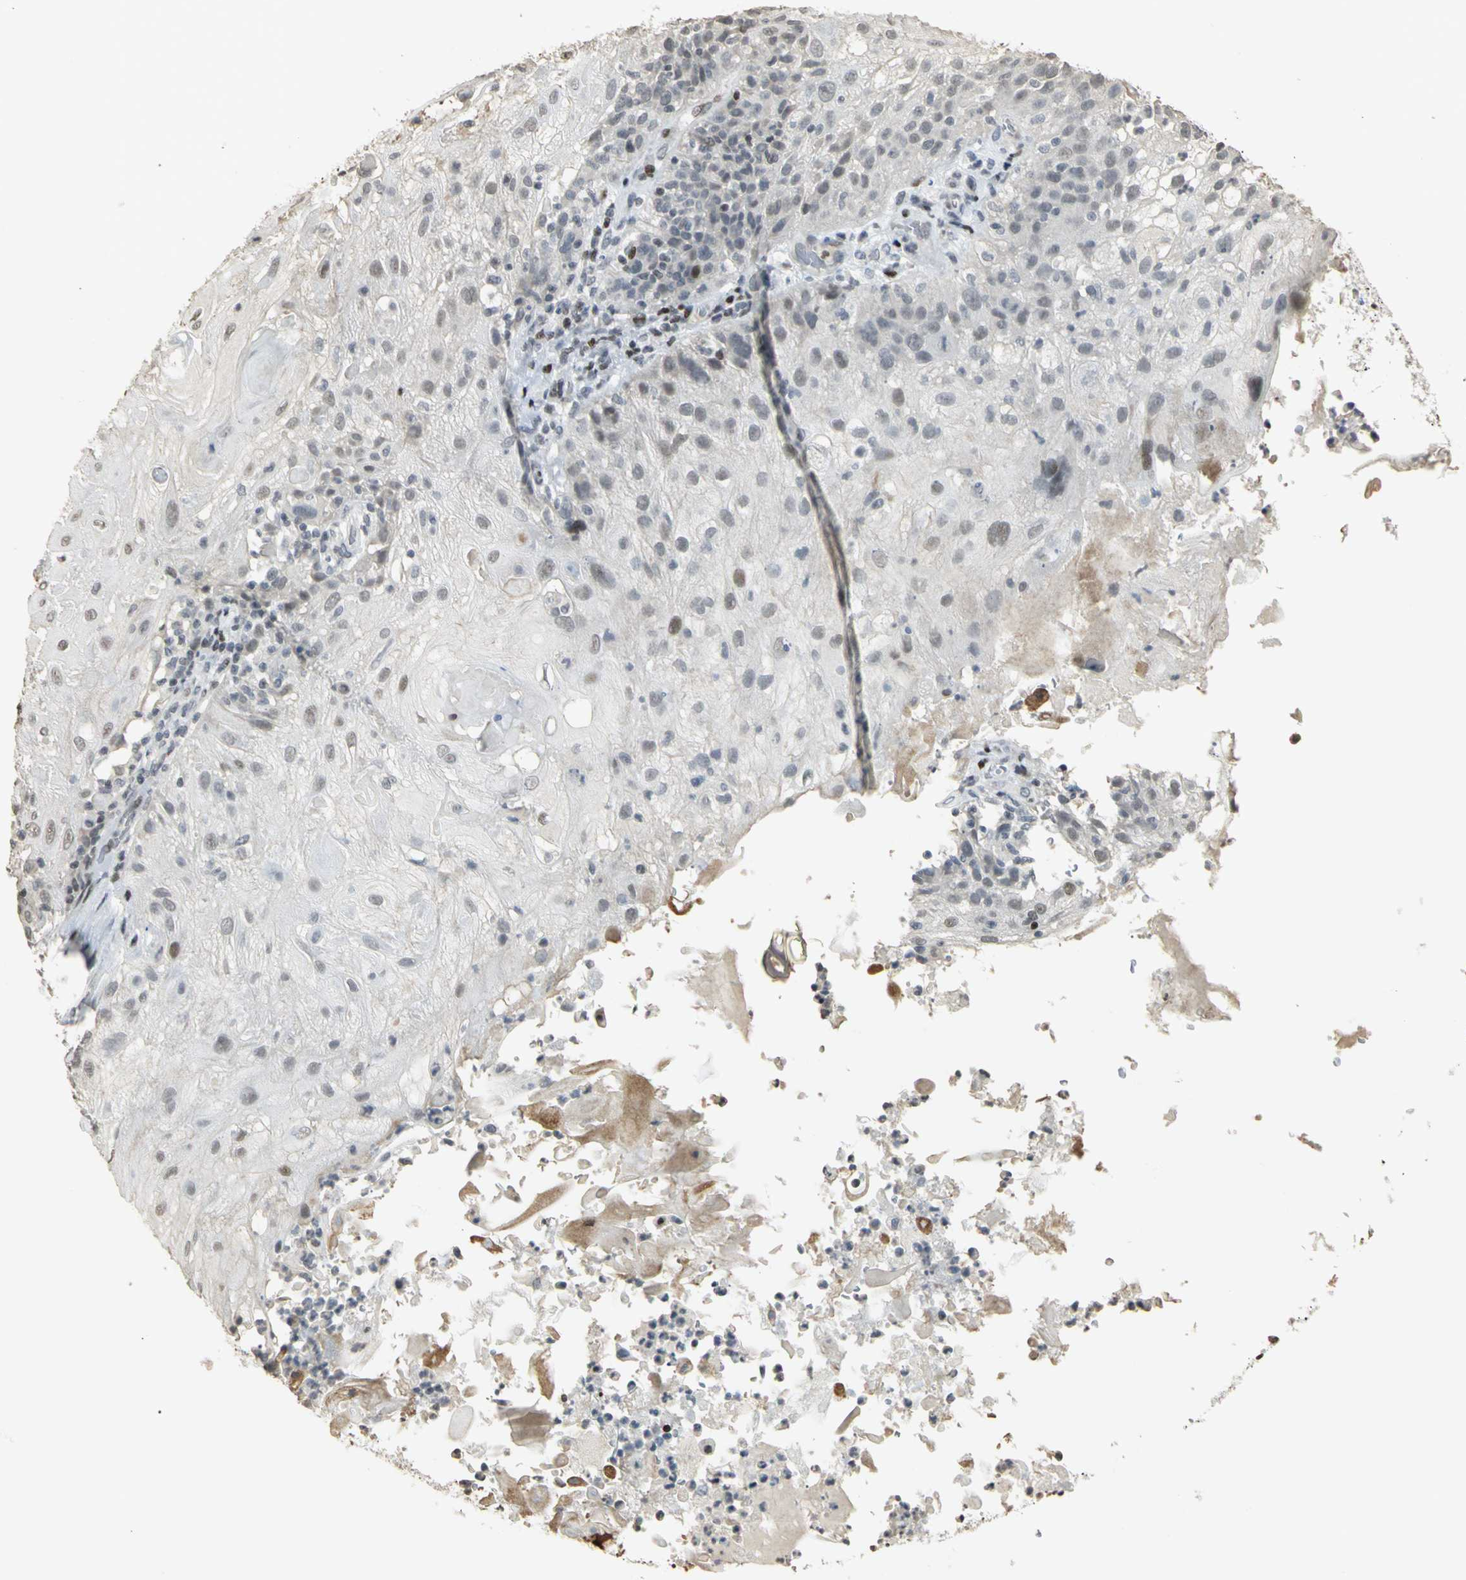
{"staining": {"intensity": "weak", "quantity": "<25%", "location": "nuclear"}, "tissue": "skin cancer", "cell_type": "Tumor cells", "image_type": "cancer", "snomed": [{"axis": "morphology", "description": "Normal tissue, NOS"}, {"axis": "morphology", "description": "Squamous cell carcinoma, NOS"}, {"axis": "topography", "description": "Skin"}], "caption": "IHC of human skin cancer (squamous cell carcinoma) reveals no expression in tumor cells.", "gene": "KDM1A", "patient": {"sex": "female", "age": 83}}